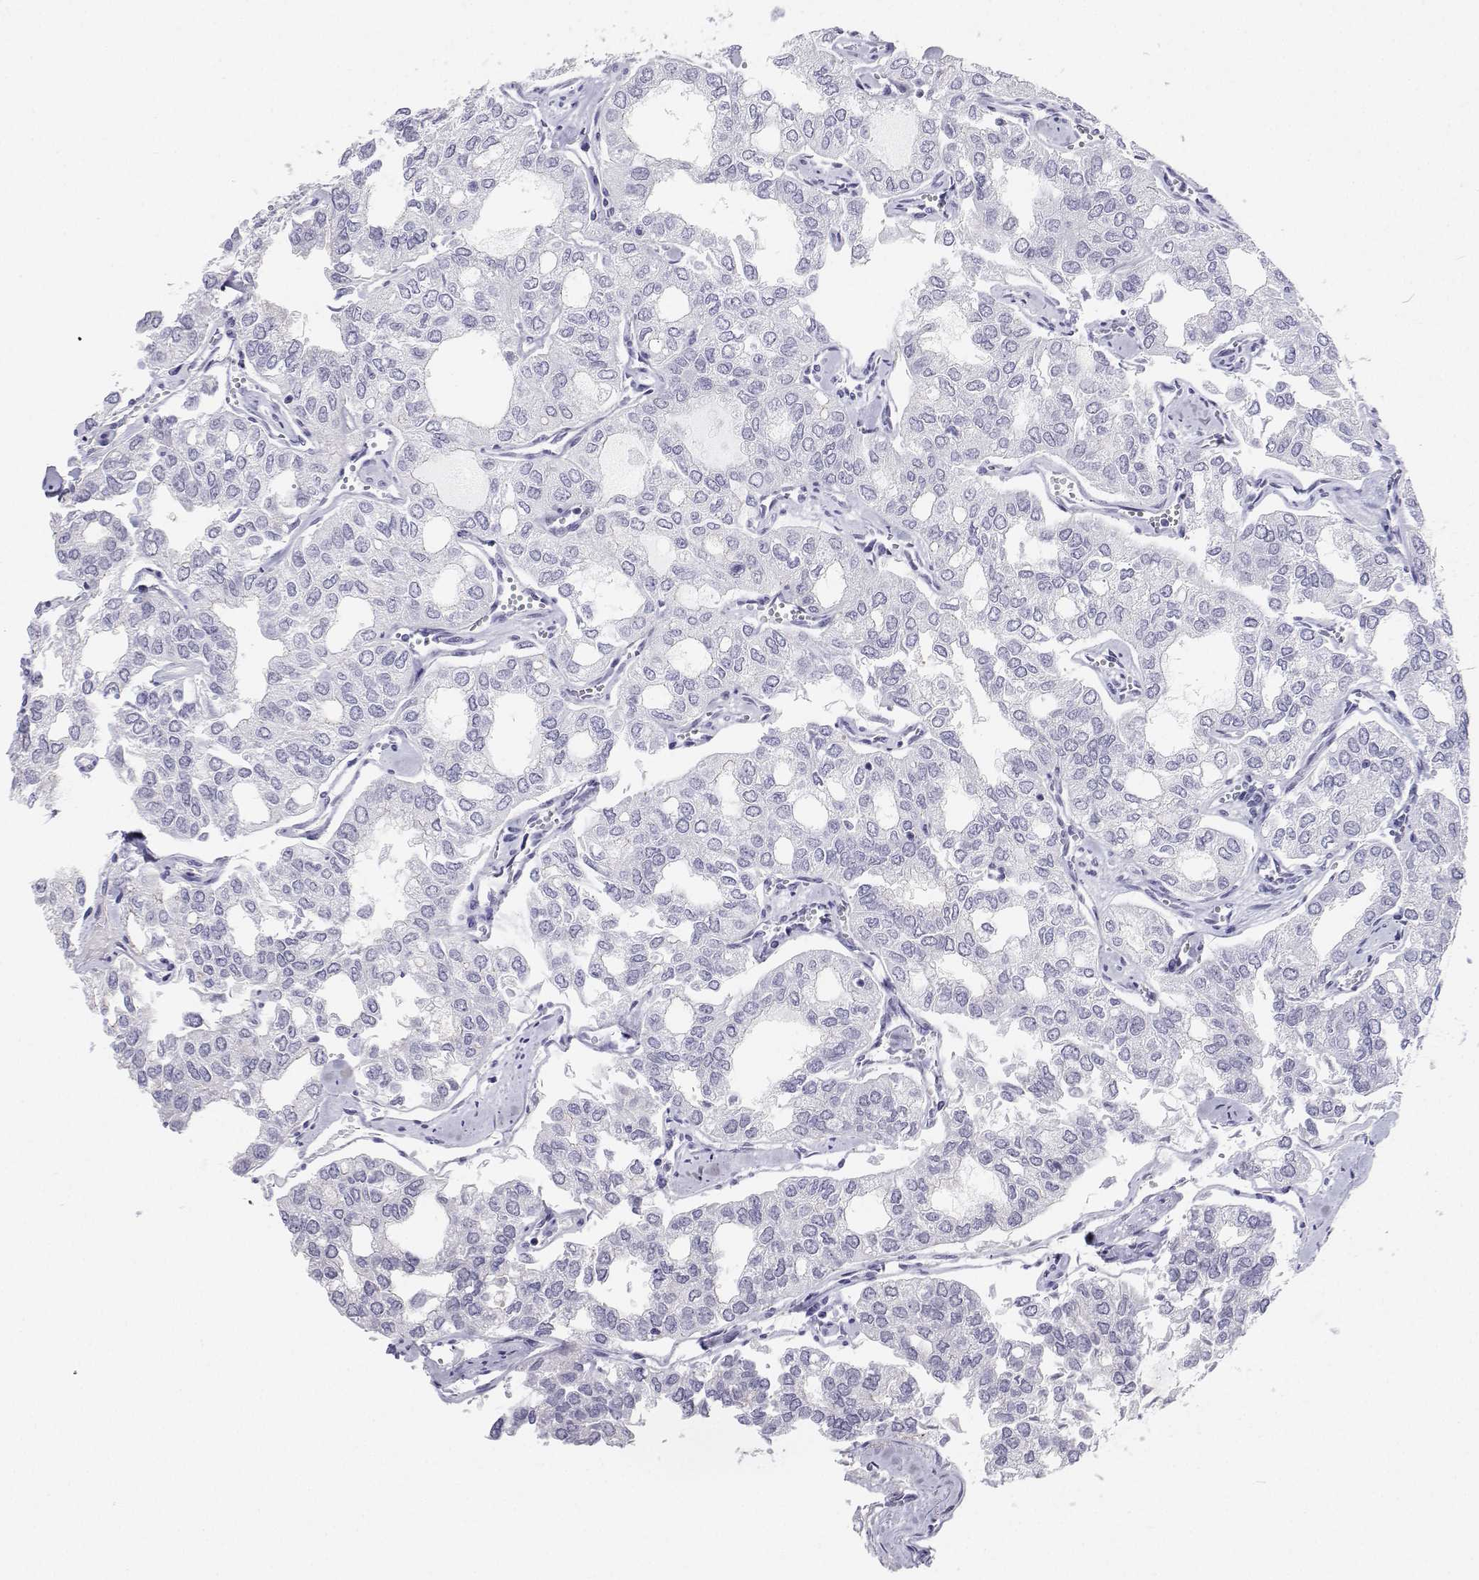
{"staining": {"intensity": "negative", "quantity": "none", "location": "none"}, "tissue": "thyroid cancer", "cell_type": "Tumor cells", "image_type": "cancer", "snomed": [{"axis": "morphology", "description": "Follicular adenoma carcinoma, NOS"}, {"axis": "topography", "description": "Thyroid gland"}], "caption": "IHC of follicular adenoma carcinoma (thyroid) demonstrates no staining in tumor cells. (DAB immunohistochemistry with hematoxylin counter stain).", "gene": "BHMT", "patient": {"sex": "male", "age": 75}}